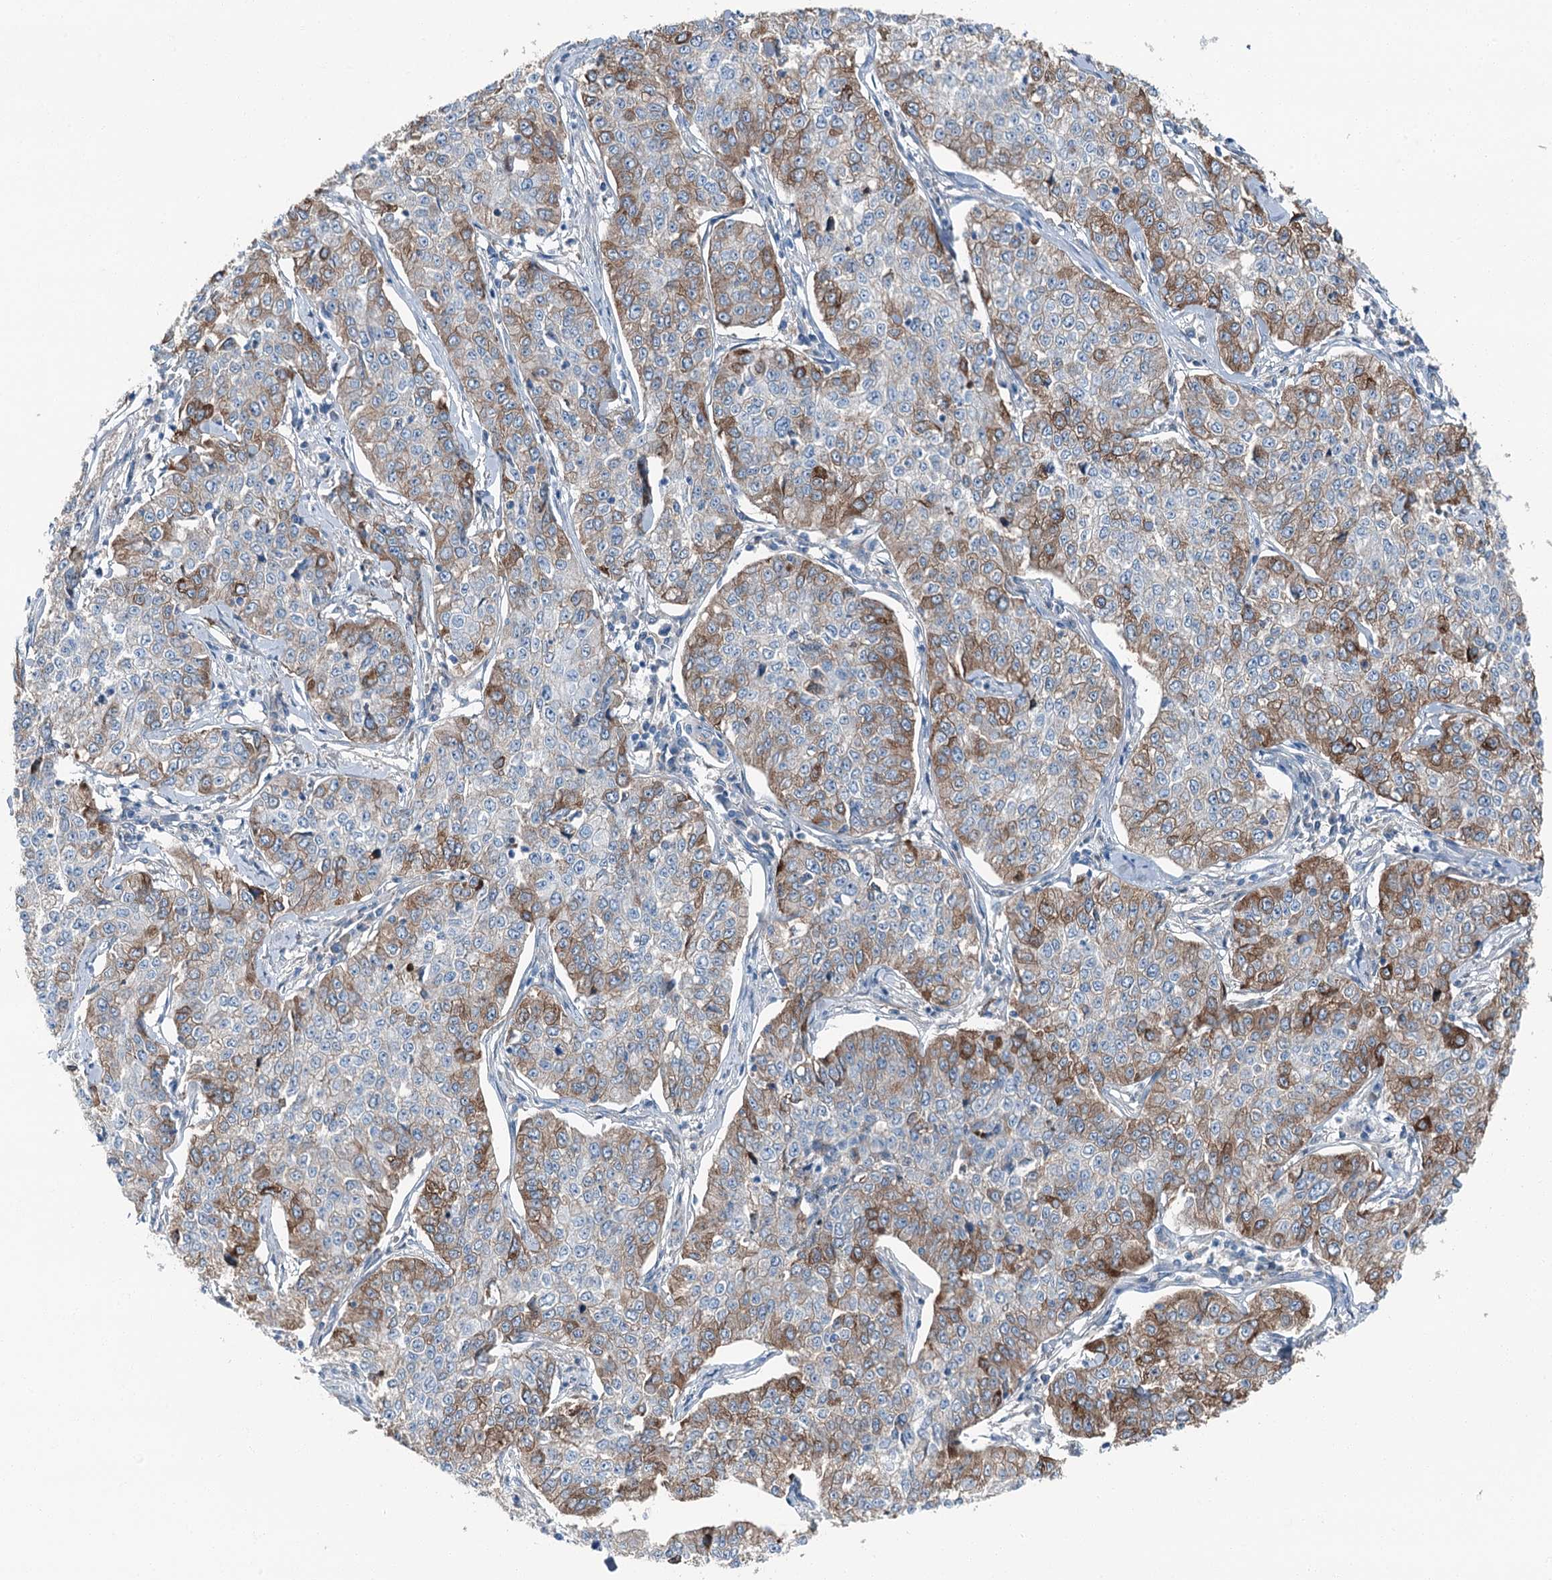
{"staining": {"intensity": "moderate", "quantity": "<25%", "location": "cytoplasmic/membranous"}, "tissue": "cervical cancer", "cell_type": "Tumor cells", "image_type": "cancer", "snomed": [{"axis": "morphology", "description": "Squamous cell carcinoma, NOS"}, {"axis": "topography", "description": "Cervix"}], "caption": "Tumor cells demonstrate moderate cytoplasmic/membranous positivity in about <25% of cells in cervical cancer. The protein of interest is stained brown, and the nuclei are stained in blue (DAB (3,3'-diaminobenzidine) IHC with brightfield microscopy, high magnification).", "gene": "AXL", "patient": {"sex": "female", "age": 35}}